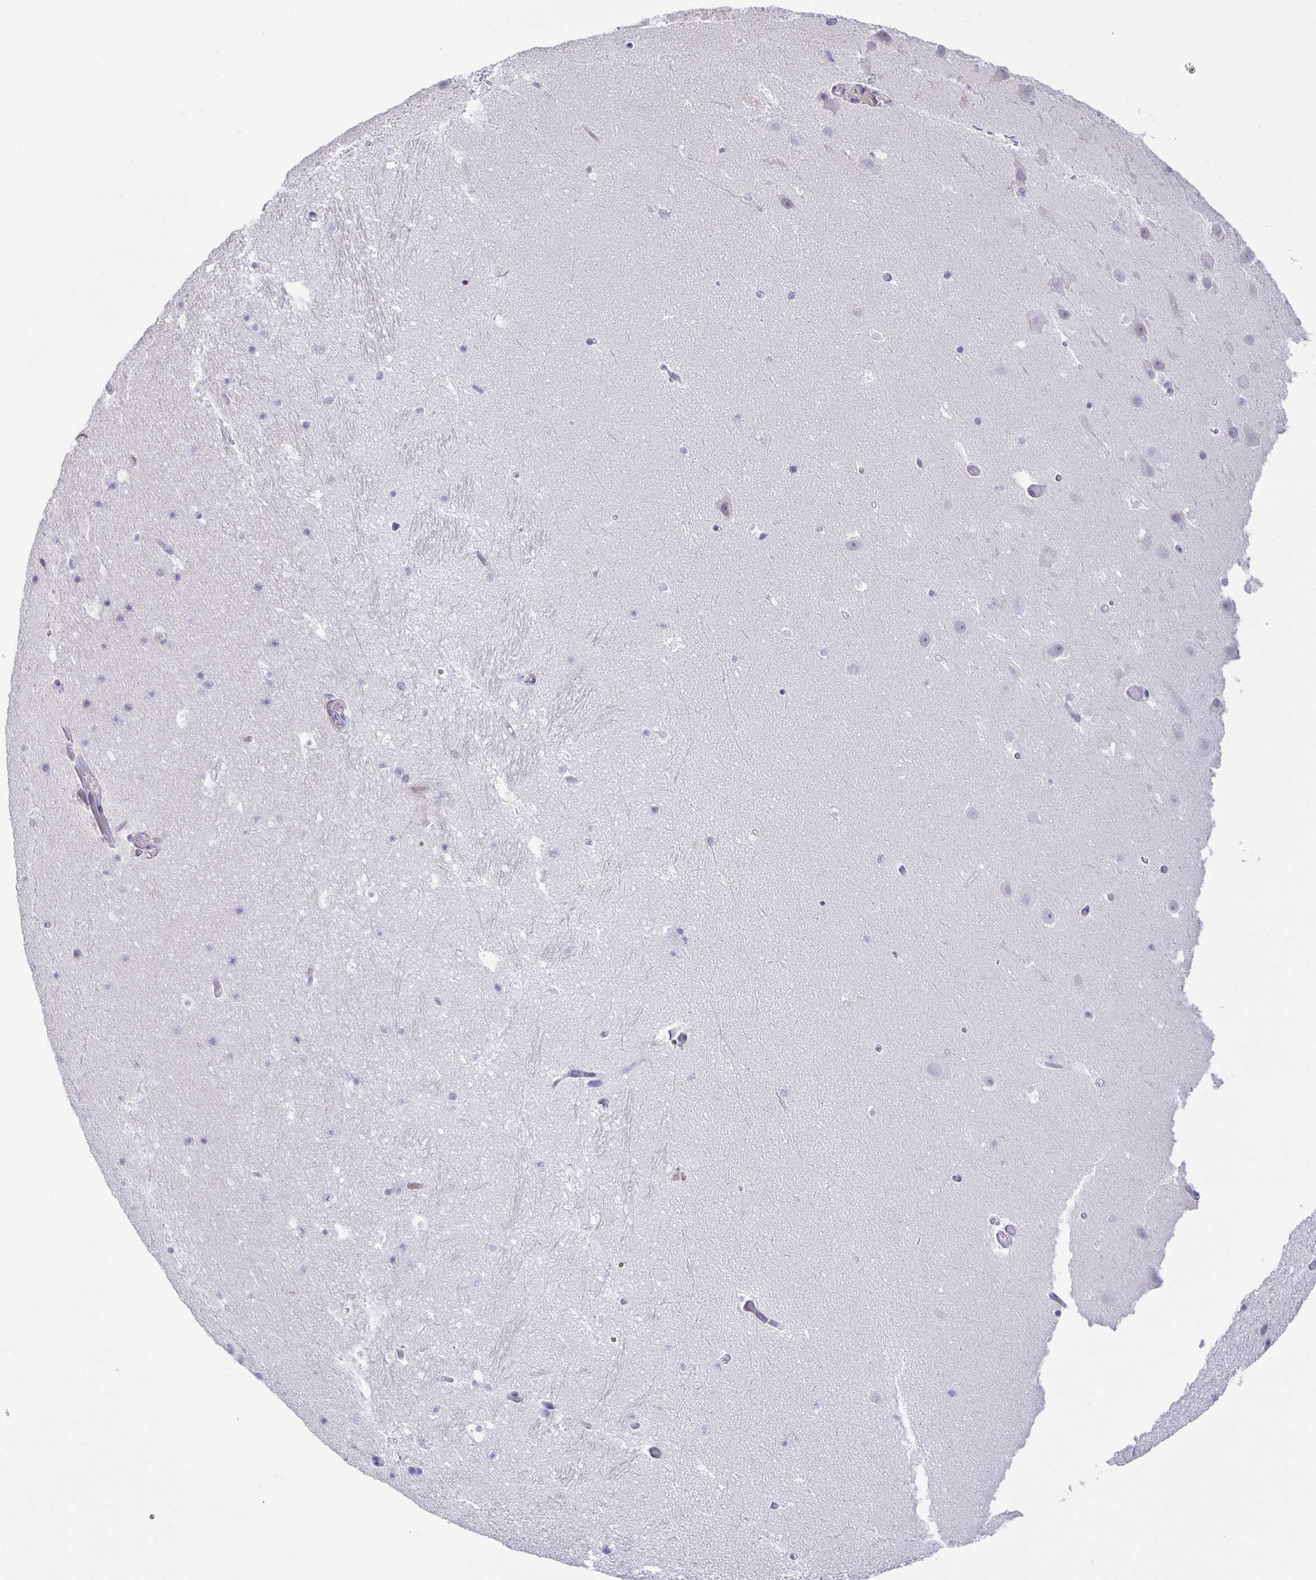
{"staining": {"intensity": "negative", "quantity": "none", "location": "none"}, "tissue": "hippocampus", "cell_type": "Glial cells", "image_type": "normal", "snomed": [{"axis": "morphology", "description": "Normal tissue, NOS"}, {"axis": "topography", "description": "Hippocampus"}], "caption": "Hippocampus stained for a protein using immunohistochemistry (IHC) shows no staining glial cells.", "gene": "PHRF1", "patient": {"sex": "male", "age": 26}}